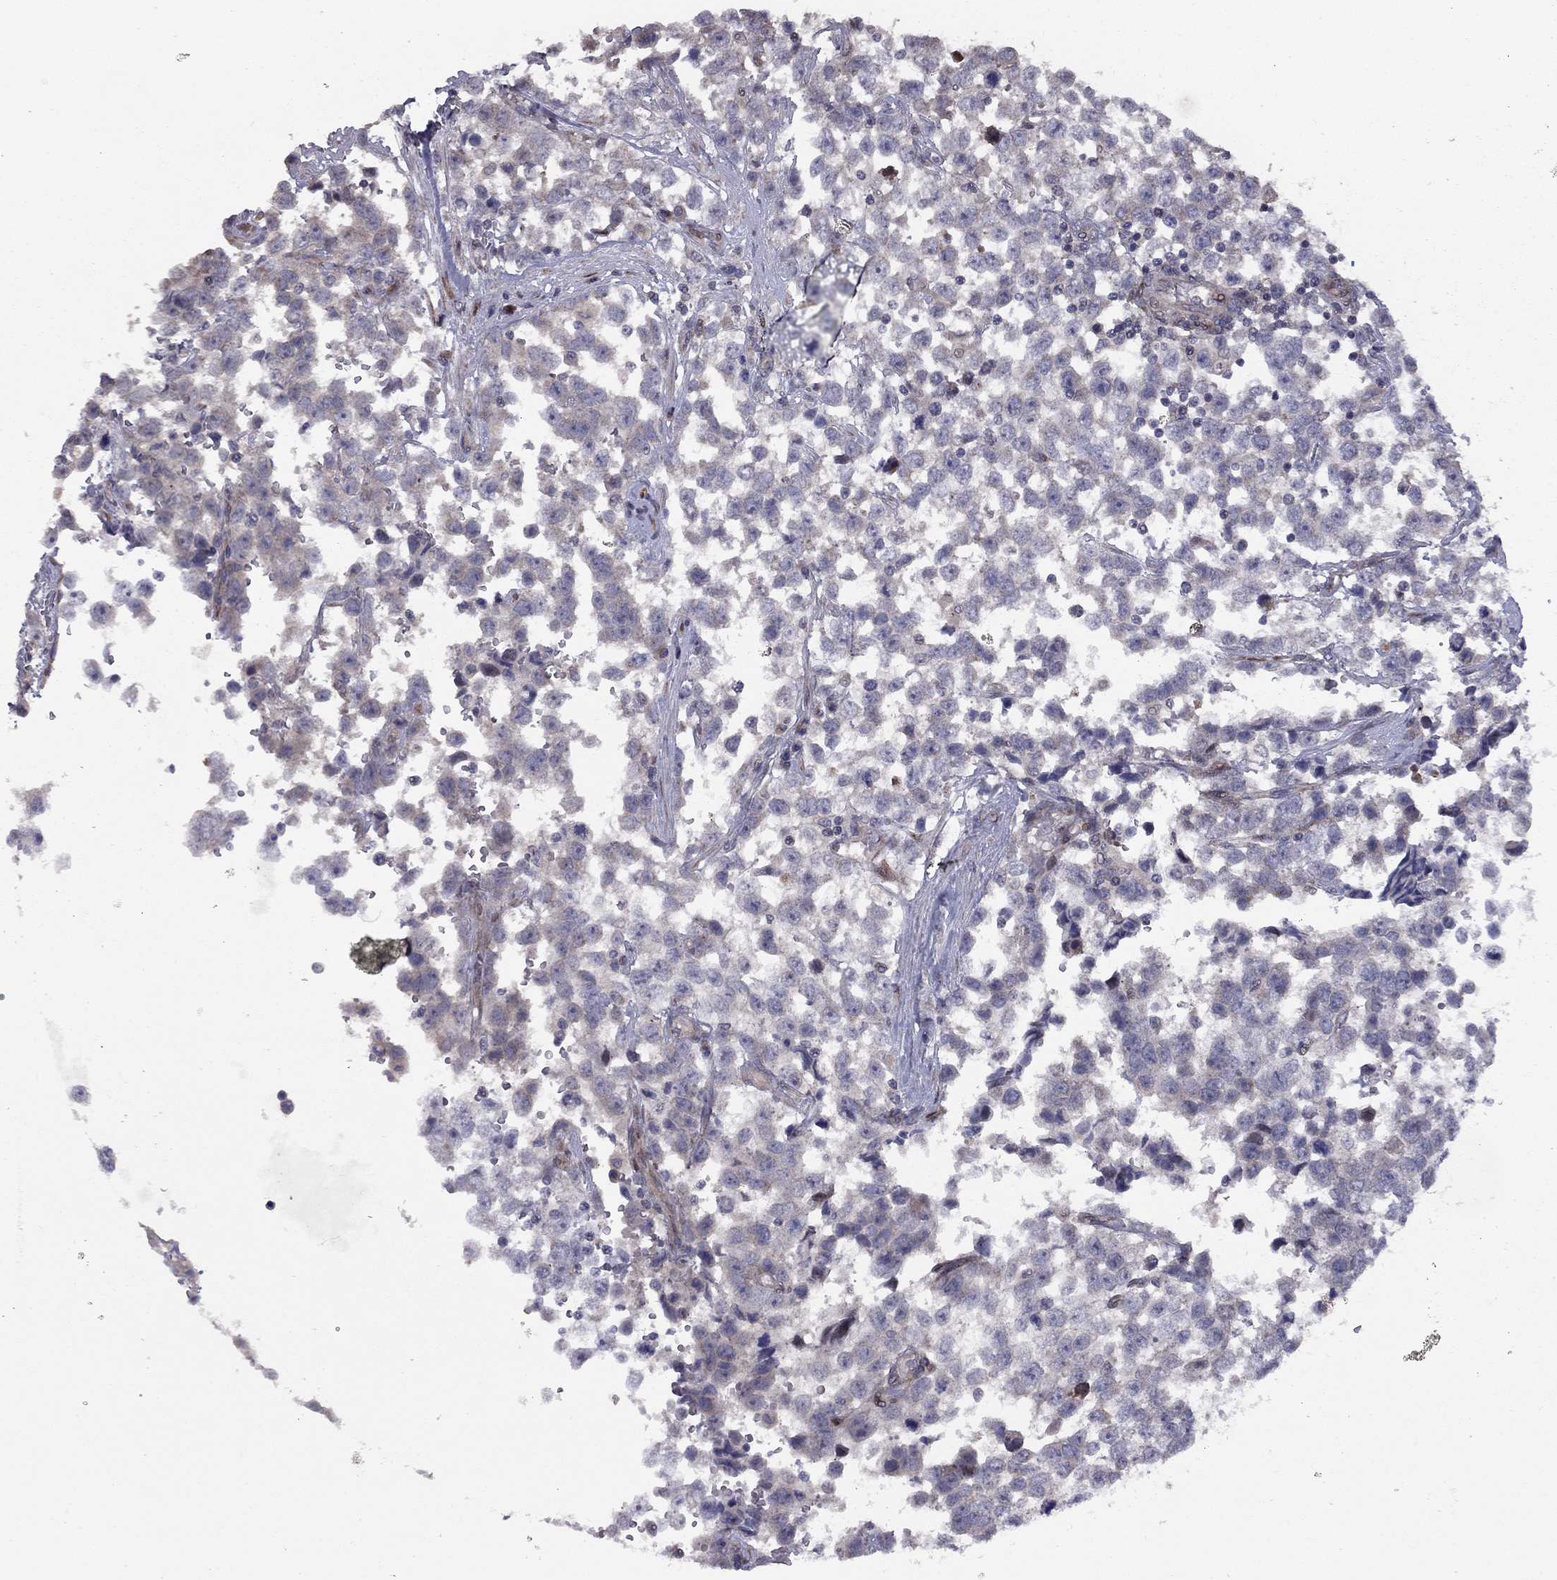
{"staining": {"intensity": "weak", "quantity": "25%-75%", "location": "cytoplasmic/membranous"}, "tissue": "testis cancer", "cell_type": "Tumor cells", "image_type": "cancer", "snomed": [{"axis": "morphology", "description": "Seminoma, NOS"}, {"axis": "topography", "description": "Testis"}], "caption": "Brown immunohistochemical staining in testis cancer (seminoma) exhibits weak cytoplasmic/membranous staining in approximately 25%-75% of tumor cells.", "gene": "DUSP7", "patient": {"sex": "male", "age": 34}}